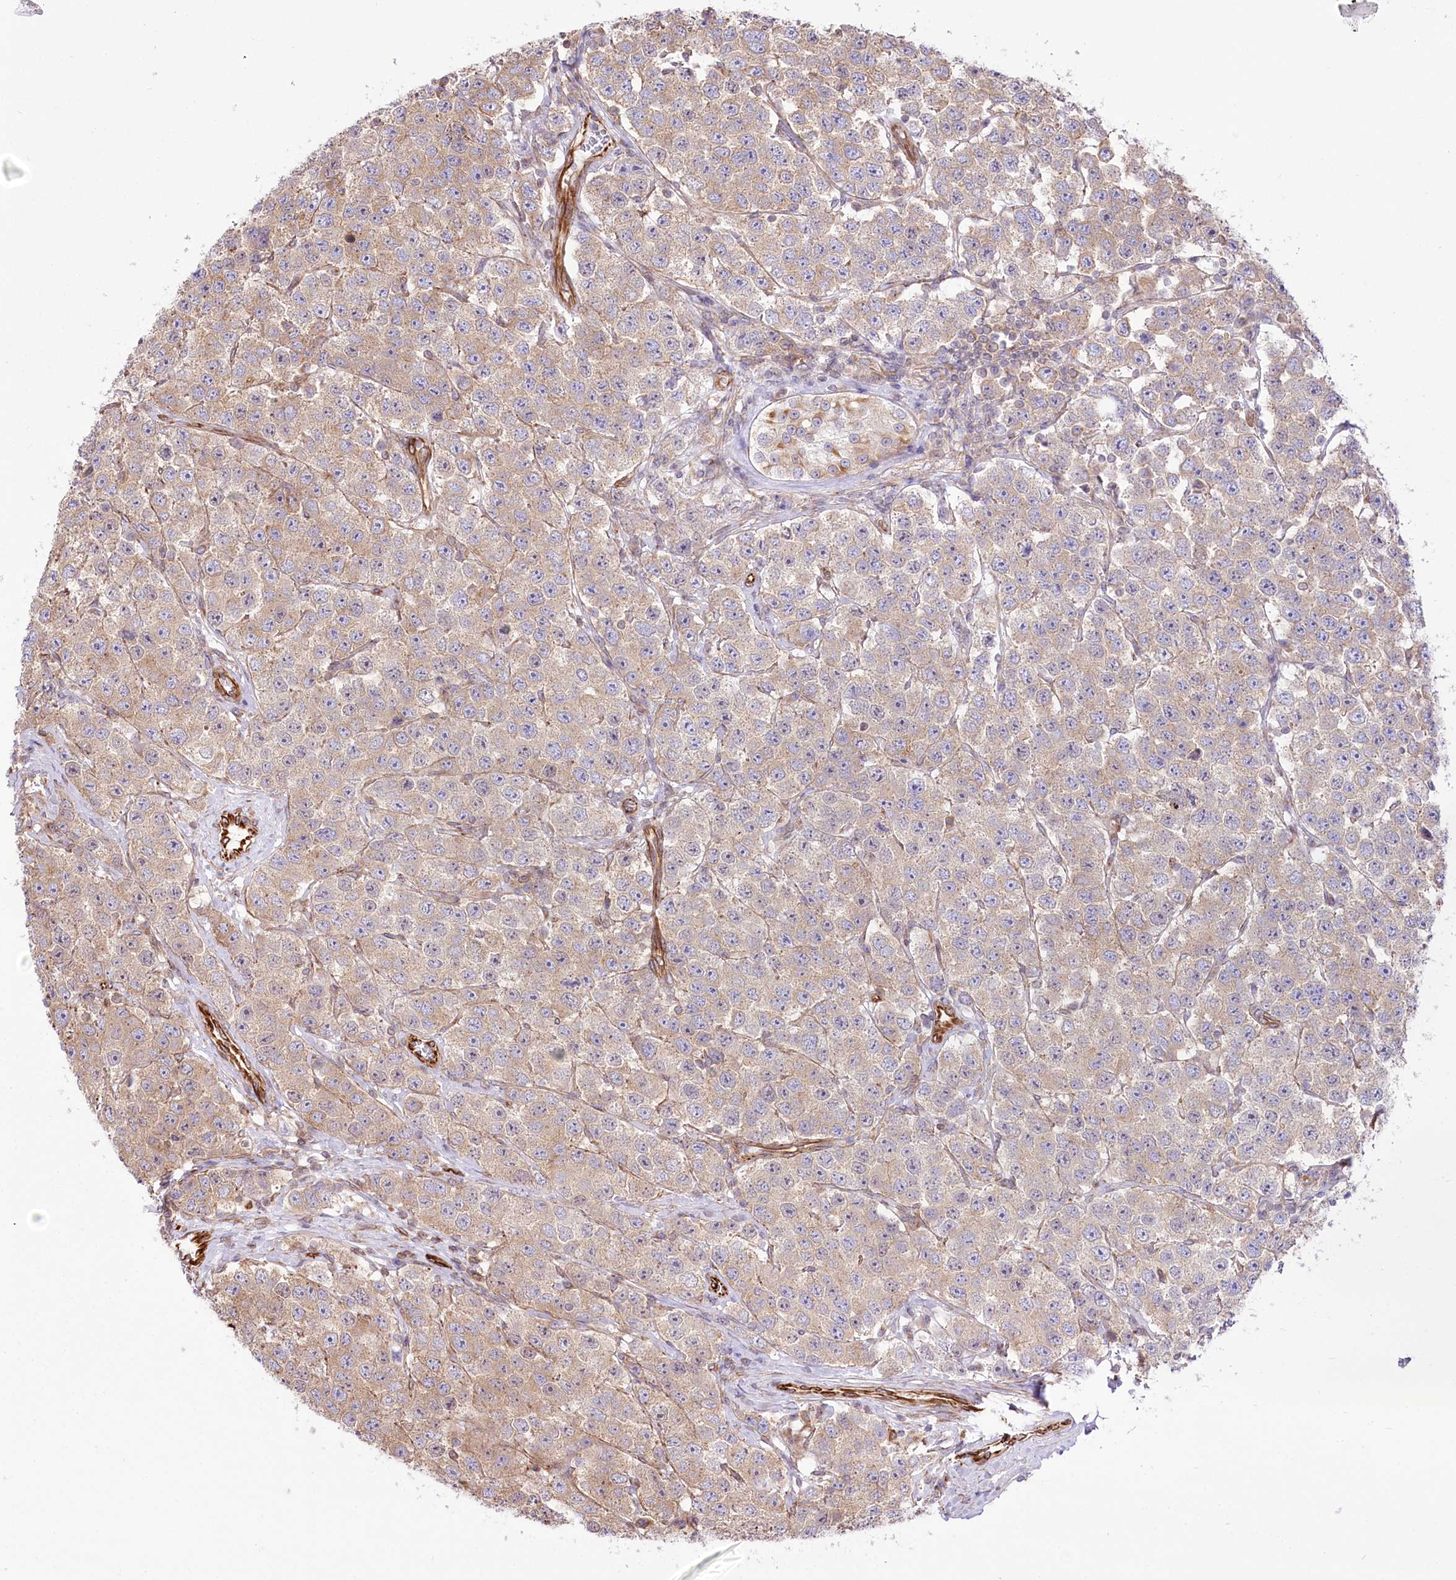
{"staining": {"intensity": "weak", "quantity": ">75%", "location": "cytoplasmic/membranous"}, "tissue": "testis cancer", "cell_type": "Tumor cells", "image_type": "cancer", "snomed": [{"axis": "morphology", "description": "Seminoma, NOS"}, {"axis": "topography", "description": "Testis"}], "caption": "Weak cytoplasmic/membranous staining for a protein is identified in about >75% of tumor cells of testis seminoma using IHC.", "gene": "TTC1", "patient": {"sex": "male", "age": 28}}